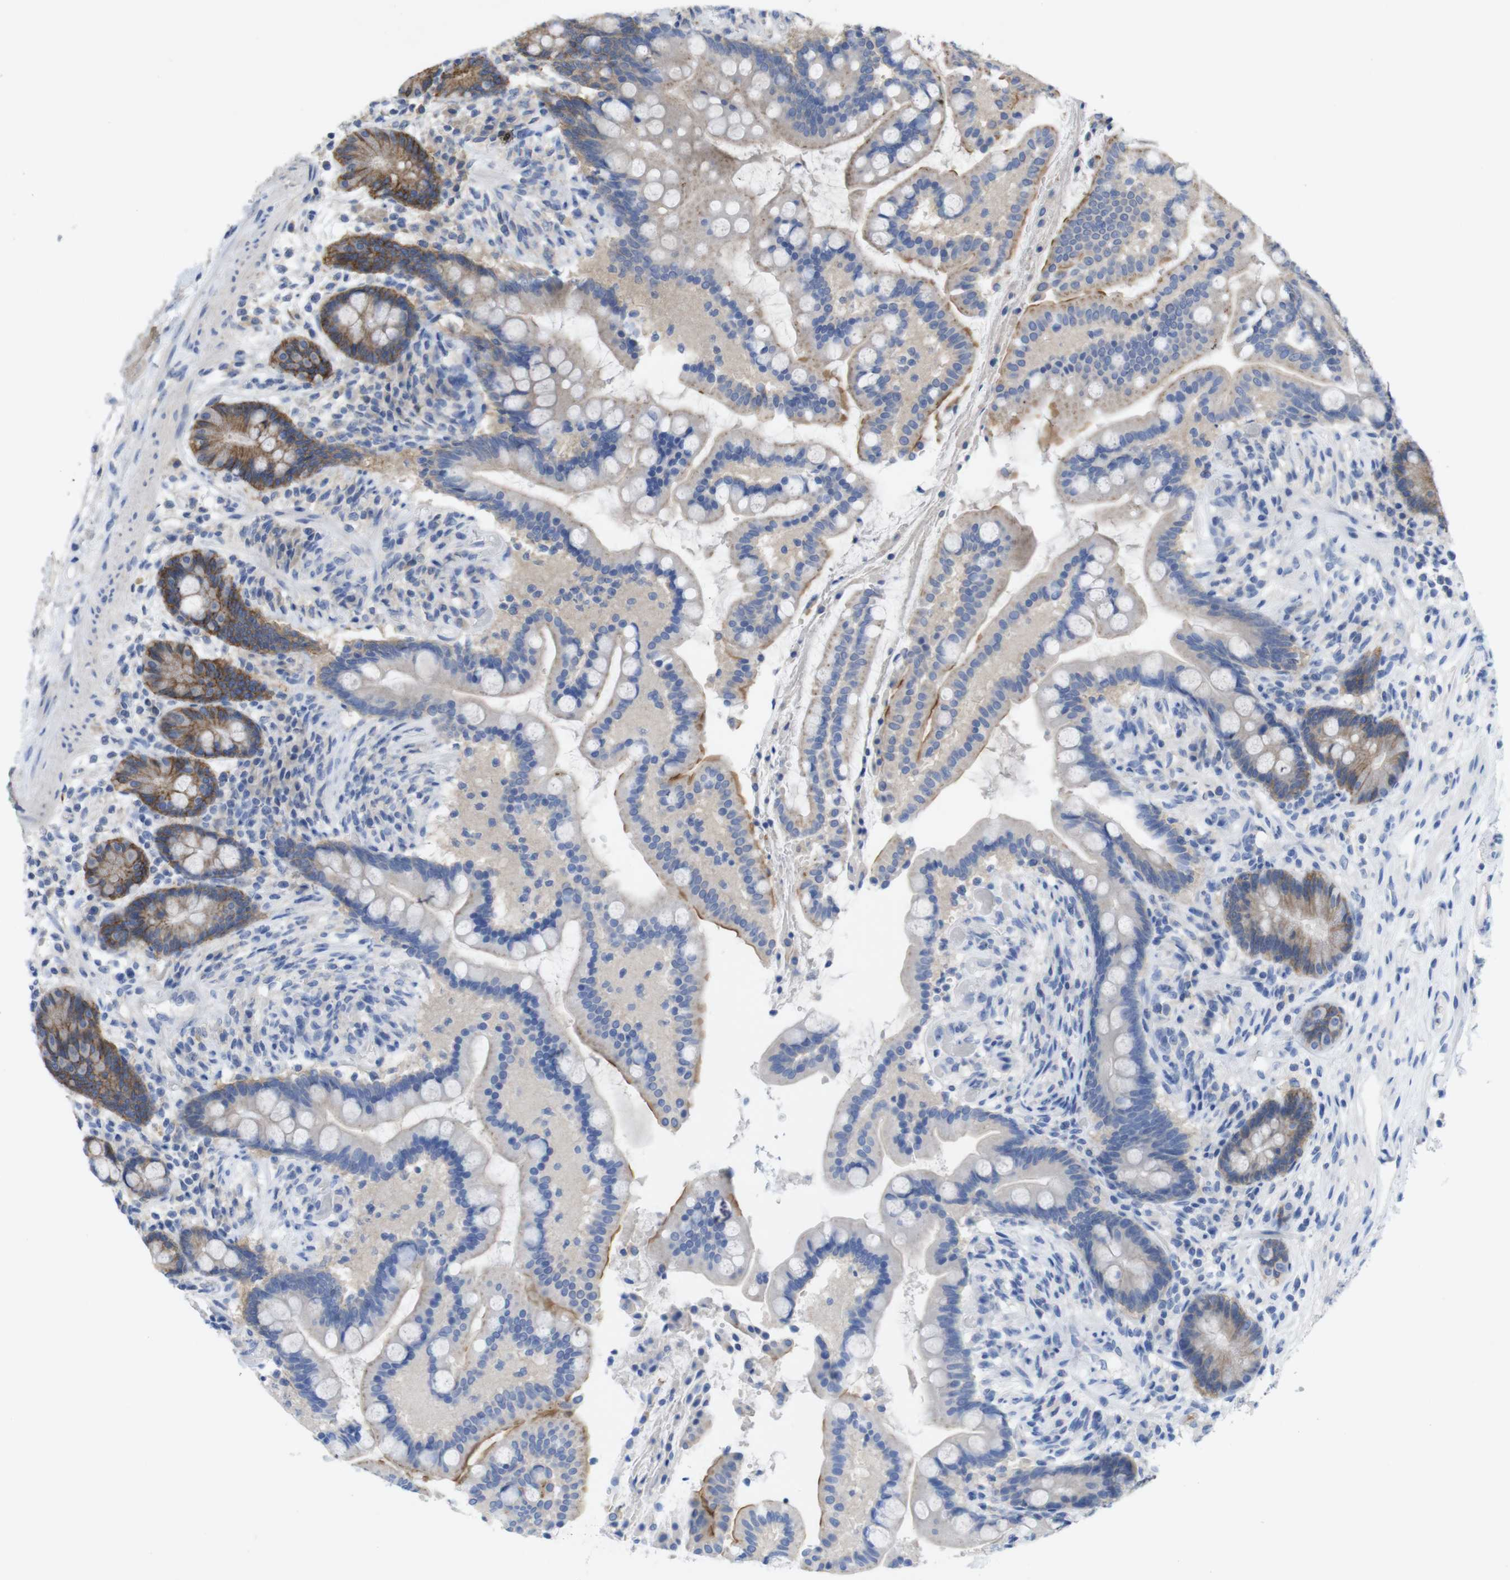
{"staining": {"intensity": "negative", "quantity": "none", "location": "none"}, "tissue": "colon", "cell_type": "Endothelial cells", "image_type": "normal", "snomed": [{"axis": "morphology", "description": "Normal tissue, NOS"}, {"axis": "topography", "description": "Colon"}], "caption": "Immunohistochemical staining of unremarkable human colon exhibits no significant positivity in endothelial cells.", "gene": "KCNS3", "patient": {"sex": "male", "age": 73}}